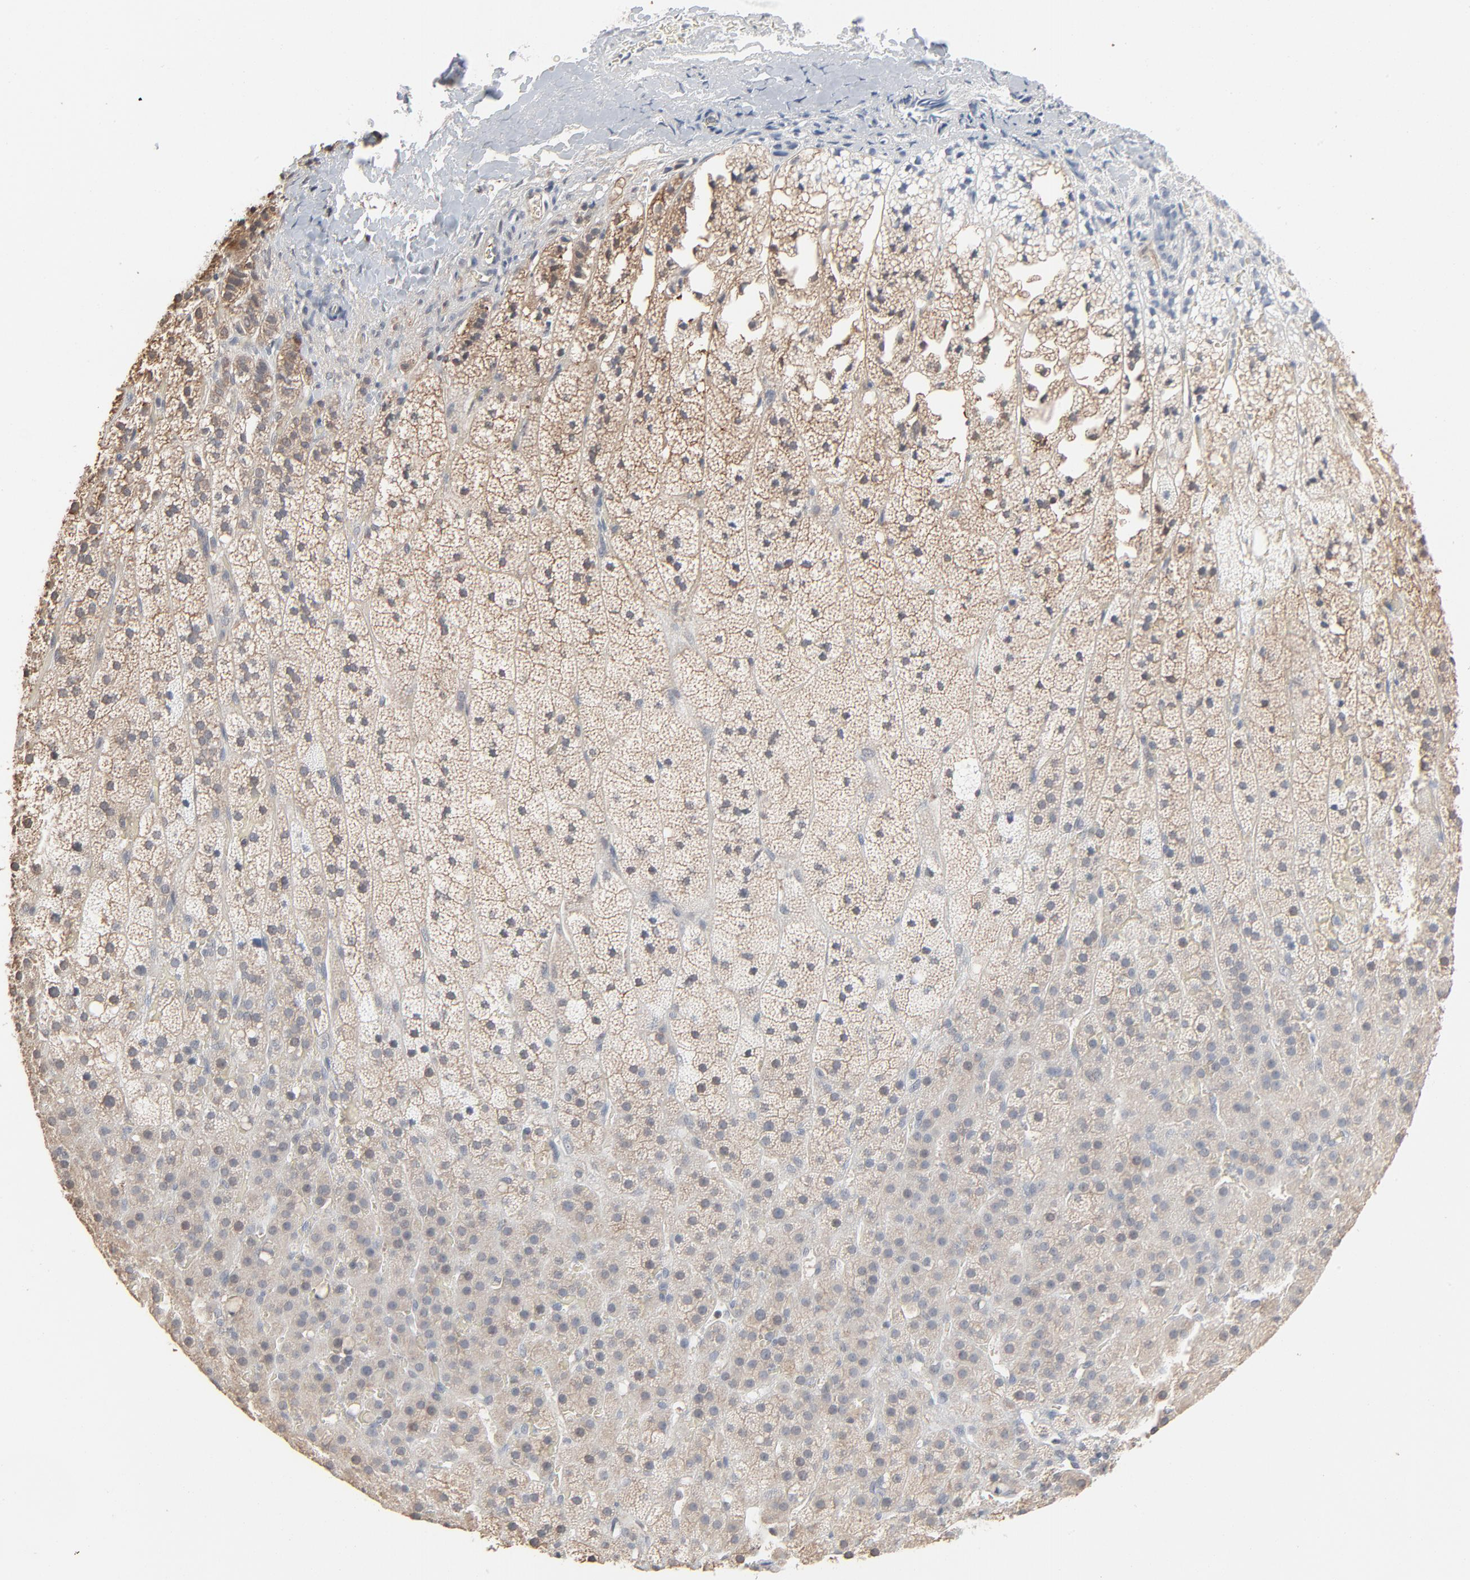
{"staining": {"intensity": "weak", "quantity": ">75%", "location": "cytoplasmic/membranous"}, "tissue": "adrenal gland", "cell_type": "Glandular cells", "image_type": "normal", "snomed": [{"axis": "morphology", "description": "Normal tissue, NOS"}, {"axis": "topography", "description": "Adrenal gland"}], "caption": "Brown immunohistochemical staining in normal human adrenal gland displays weak cytoplasmic/membranous expression in about >75% of glandular cells. (Stains: DAB in brown, nuclei in blue, Microscopy: brightfield microscopy at high magnification).", "gene": "CCT5", "patient": {"sex": "male", "age": 35}}